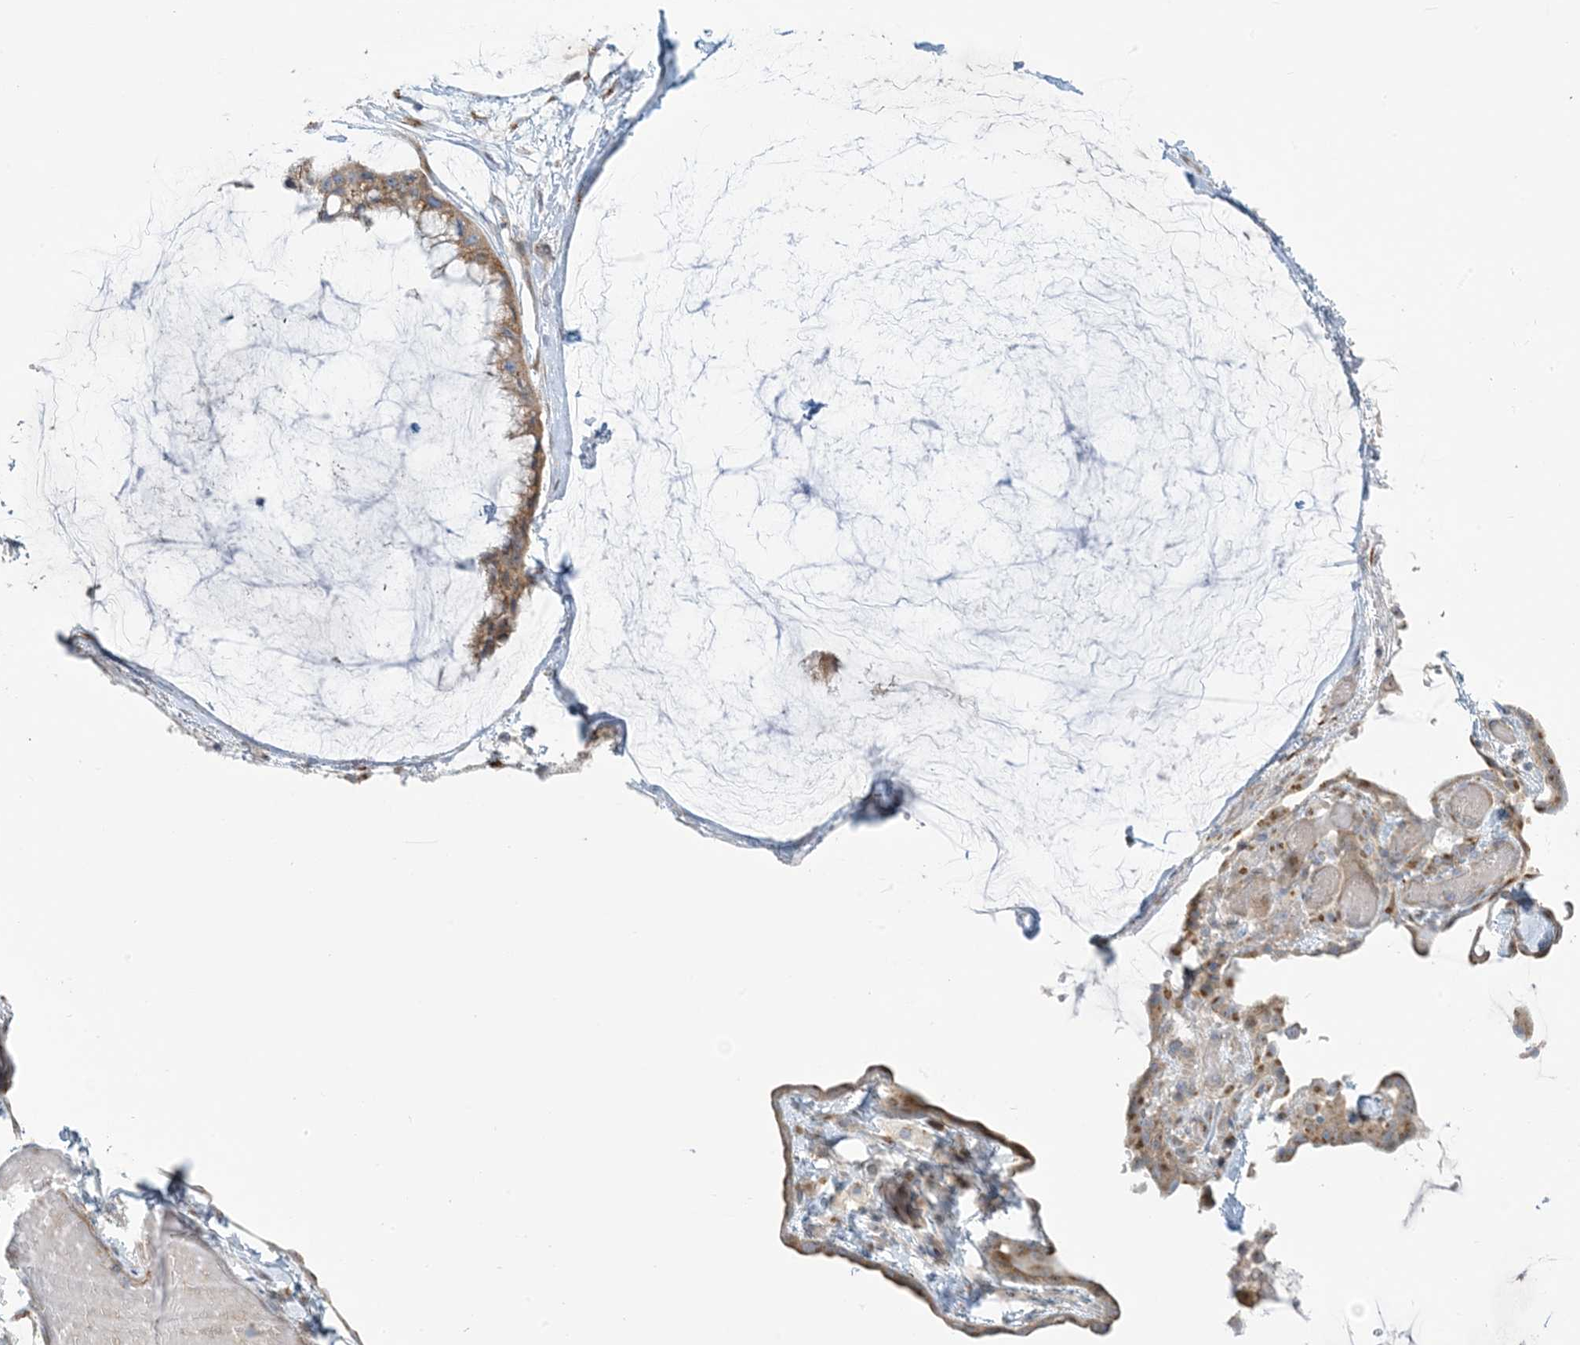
{"staining": {"intensity": "moderate", "quantity": ">75%", "location": "cytoplasmic/membranous"}, "tissue": "ovarian cancer", "cell_type": "Tumor cells", "image_type": "cancer", "snomed": [{"axis": "morphology", "description": "Cystadenocarcinoma, mucinous, NOS"}, {"axis": "topography", "description": "Ovary"}], "caption": "Immunohistochemistry (IHC) (DAB (3,3'-diaminobenzidine)) staining of ovarian cancer (mucinous cystadenocarcinoma) displays moderate cytoplasmic/membranous protein positivity in approximately >75% of tumor cells.", "gene": "AFTPH", "patient": {"sex": "female", "age": 39}}